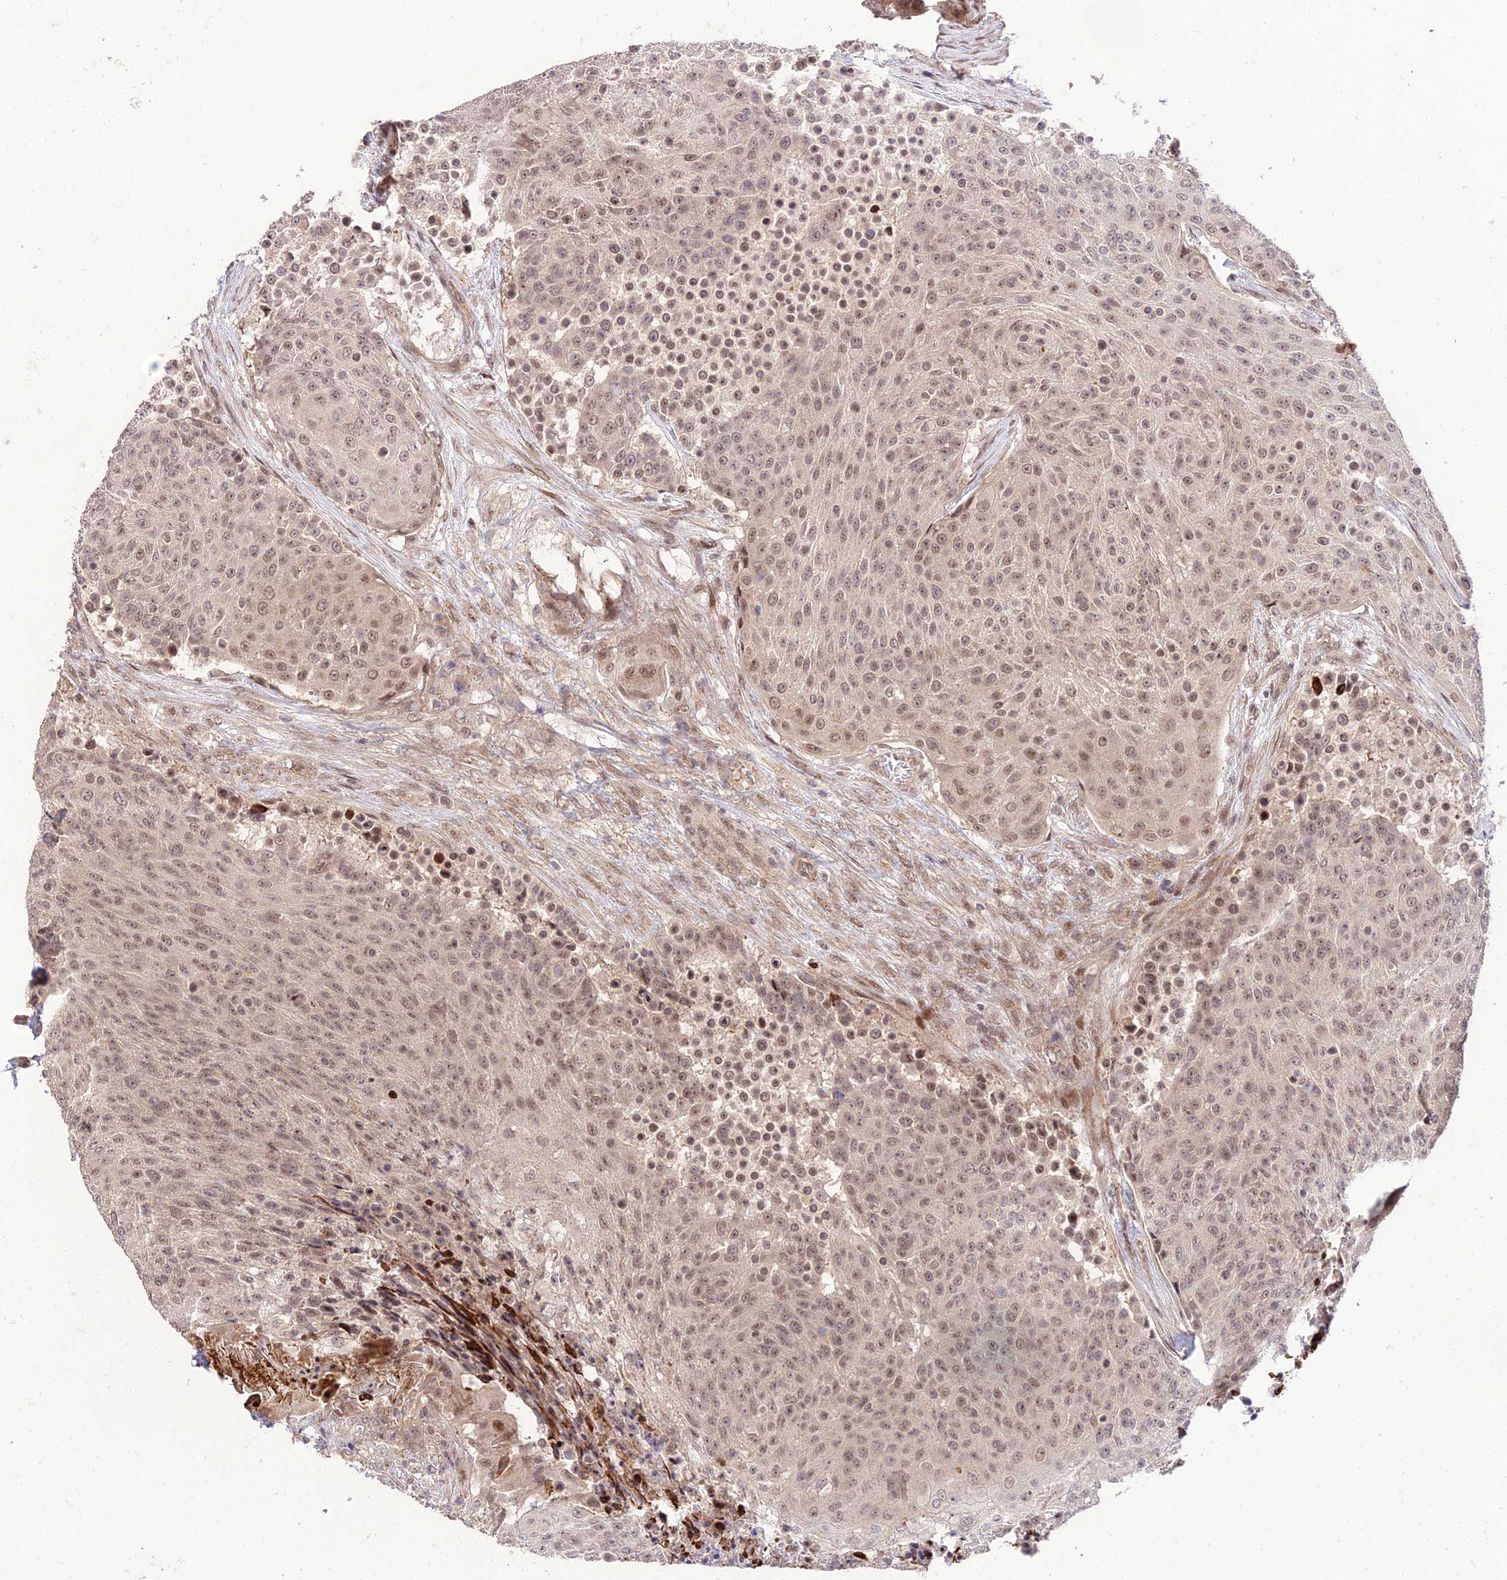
{"staining": {"intensity": "moderate", "quantity": ">75%", "location": "nuclear"}, "tissue": "urothelial cancer", "cell_type": "Tumor cells", "image_type": "cancer", "snomed": [{"axis": "morphology", "description": "Urothelial carcinoma, High grade"}, {"axis": "topography", "description": "Urinary bladder"}], "caption": "This photomicrograph demonstrates IHC staining of urothelial carcinoma (high-grade), with medium moderate nuclear expression in approximately >75% of tumor cells.", "gene": "ZNF85", "patient": {"sex": "female", "age": 63}}